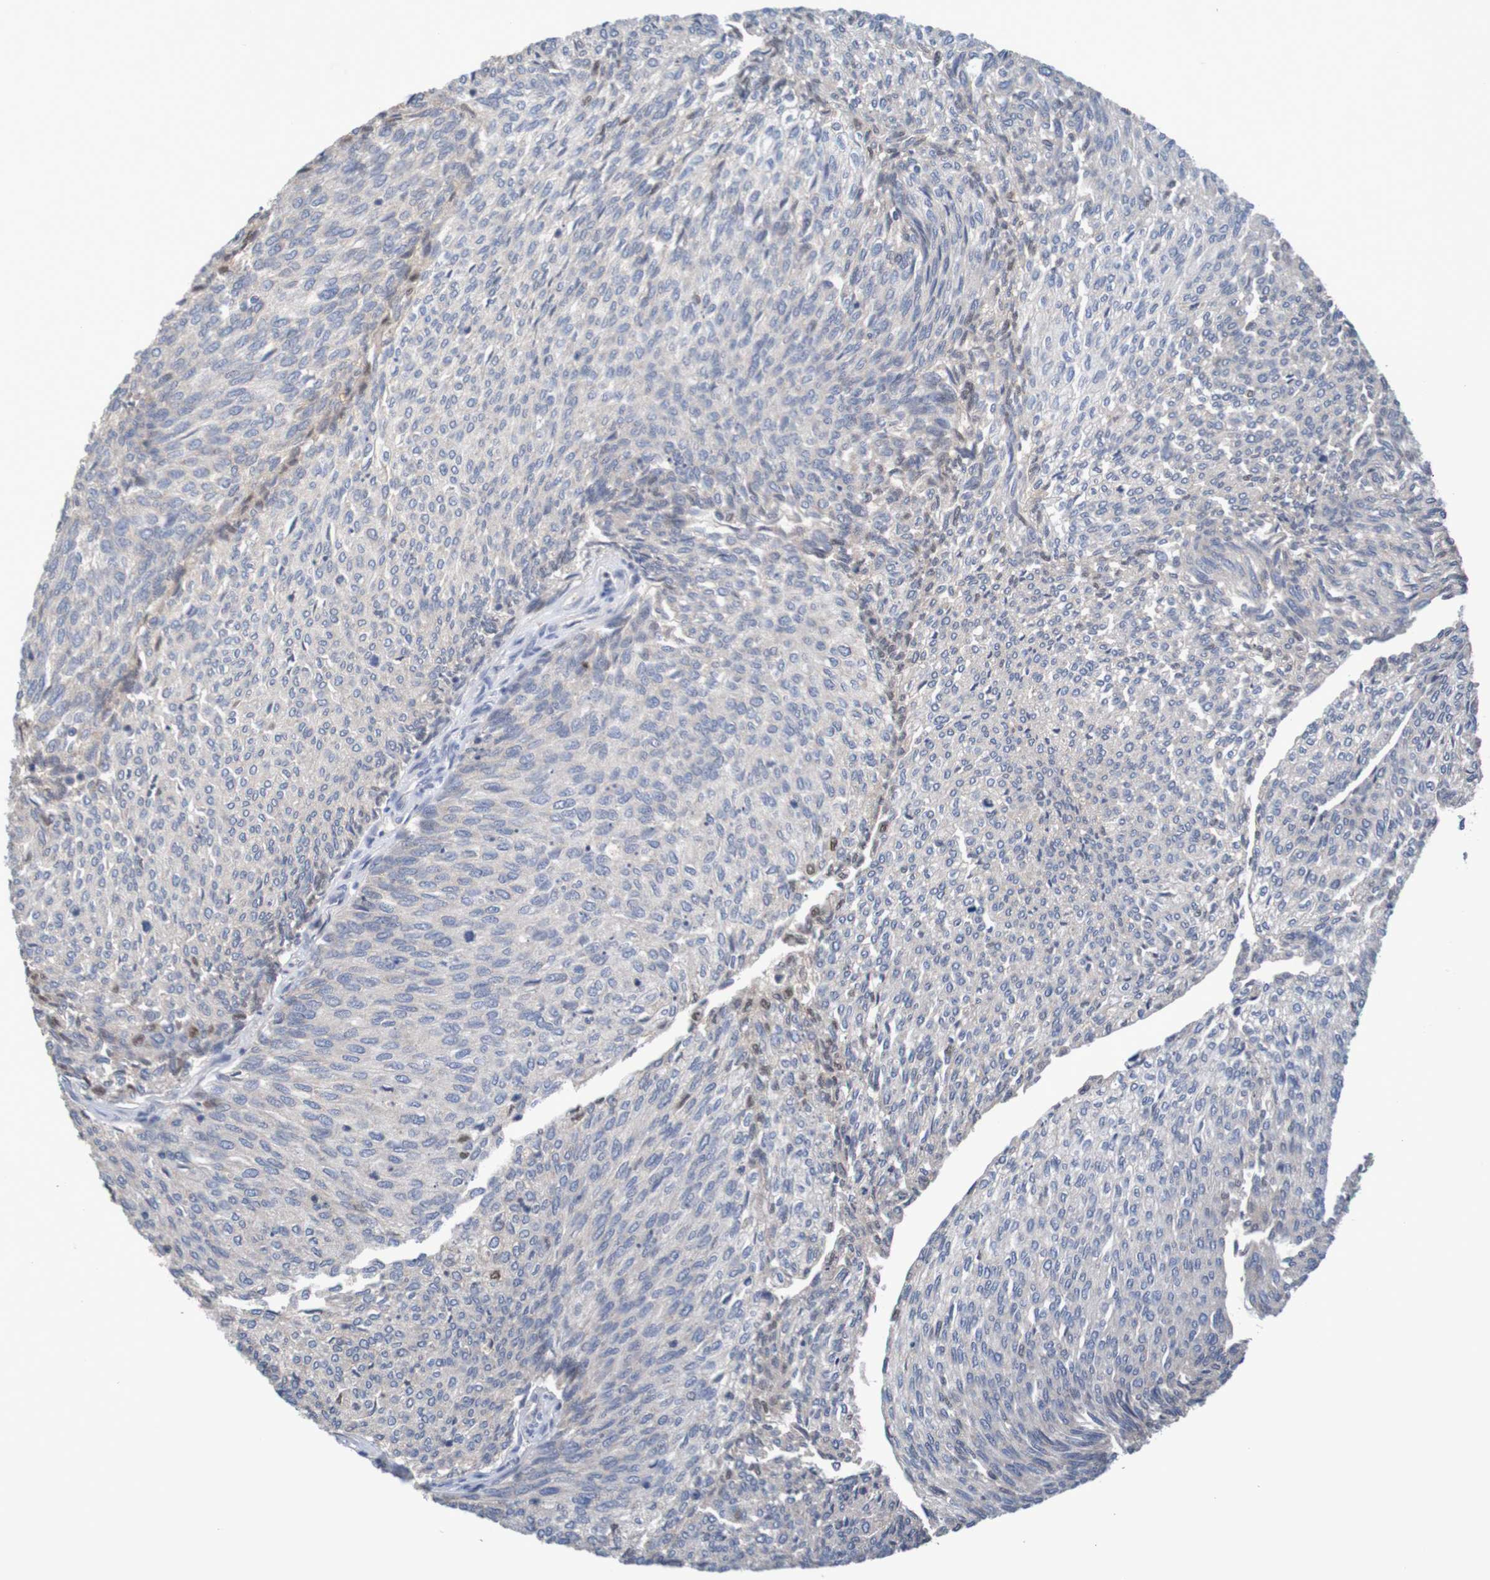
{"staining": {"intensity": "weak", "quantity": "<25%", "location": "cytoplasmic/membranous"}, "tissue": "urothelial cancer", "cell_type": "Tumor cells", "image_type": "cancer", "snomed": [{"axis": "morphology", "description": "Urothelial carcinoma, Low grade"}, {"axis": "topography", "description": "Urinary bladder"}], "caption": "Immunohistochemical staining of human low-grade urothelial carcinoma reveals no significant positivity in tumor cells. (DAB (3,3'-diaminobenzidine) immunohistochemistry (IHC) visualized using brightfield microscopy, high magnification).", "gene": "LTA", "patient": {"sex": "female", "age": 79}}